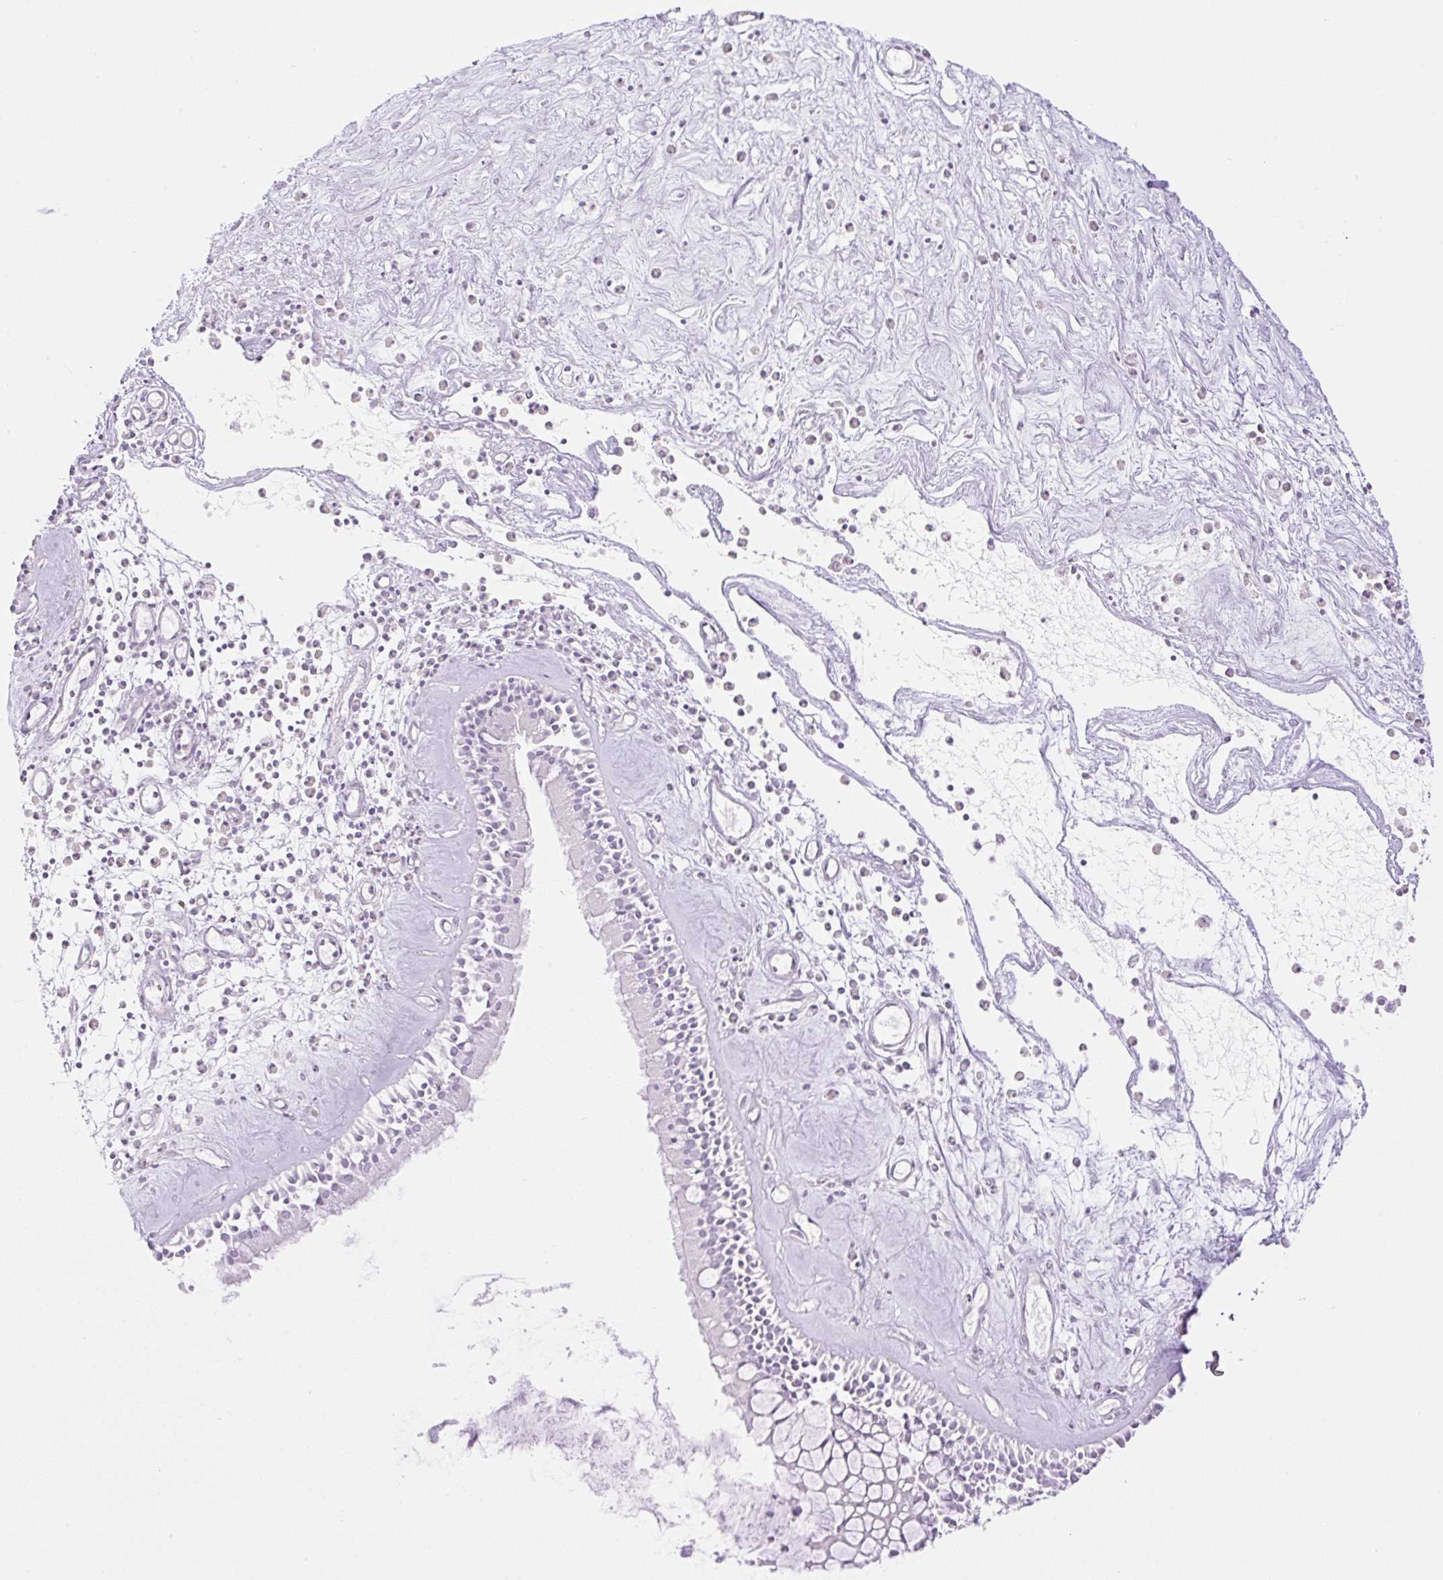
{"staining": {"intensity": "negative", "quantity": "none", "location": "none"}, "tissue": "nasopharynx", "cell_type": "Respiratory epithelial cells", "image_type": "normal", "snomed": [{"axis": "morphology", "description": "Normal tissue, NOS"}, {"axis": "morphology", "description": "Inflammation, NOS"}, {"axis": "topography", "description": "Nasopharynx"}], "caption": "Photomicrograph shows no significant protein positivity in respiratory epithelial cells of benign nasopharynx.", "gene": "EHD1", "patient": {"sex": "male", "age": 61}}